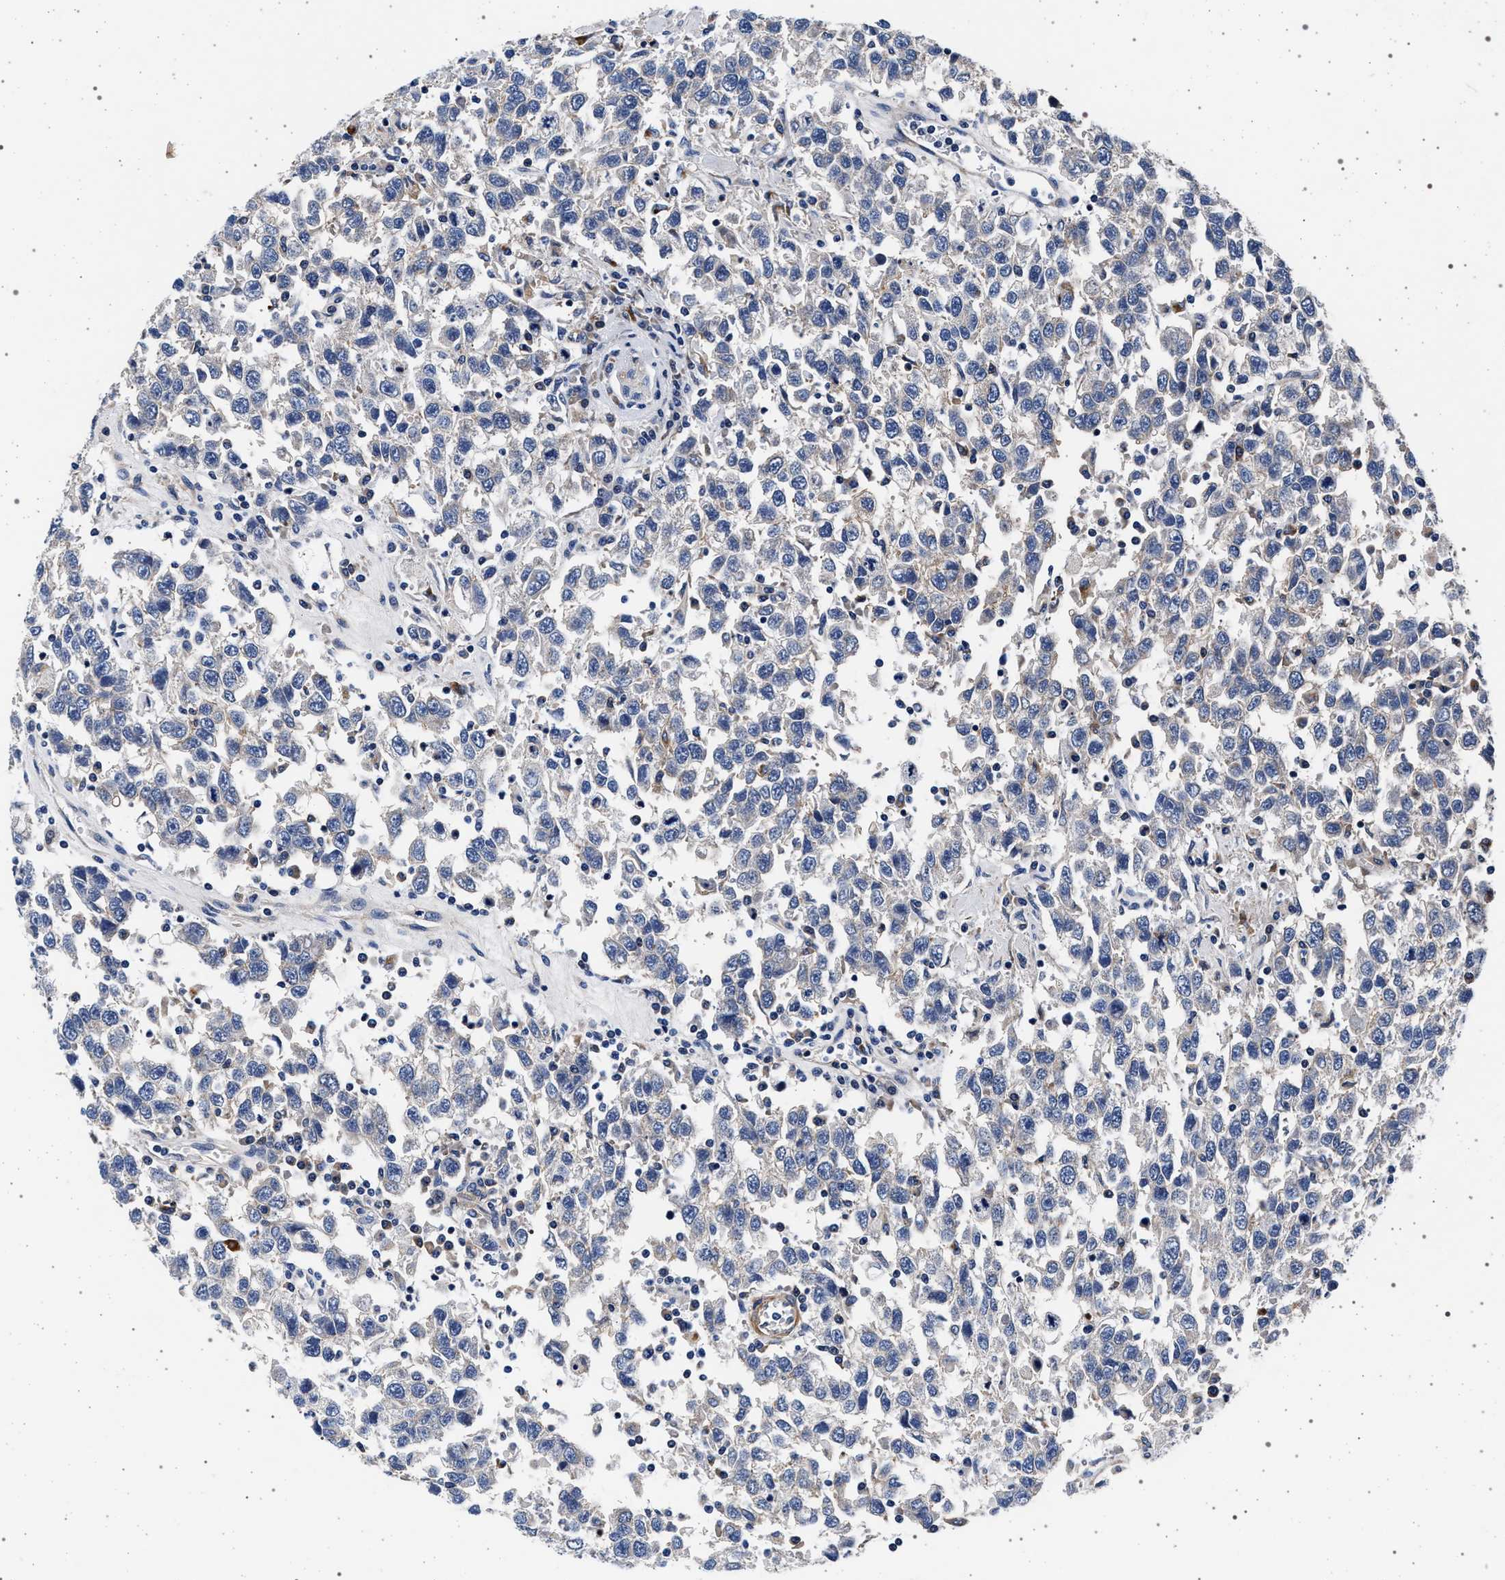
{"staining": {"intensity": "negative", "quantity": "none", "location": "none"}, "tissue": "testis cancer", "cell_type": "Tumor cells", "image_type": "cancer", "snomed": [{"axis": "morphology", "description": "Seminoma, NOS"}, {"axis": "topography", "description": "Testis"}], "caption": "Immunohistochemistry (IHC) of human testis cancer exhibits no staining in tumor cells. (DAB (3,3'-diaminobenzidine) IHC visualized using brightfield microscopy, high magnification).", "gene": "KCNK6", "patient": {"sex": "male", "age": 41}}